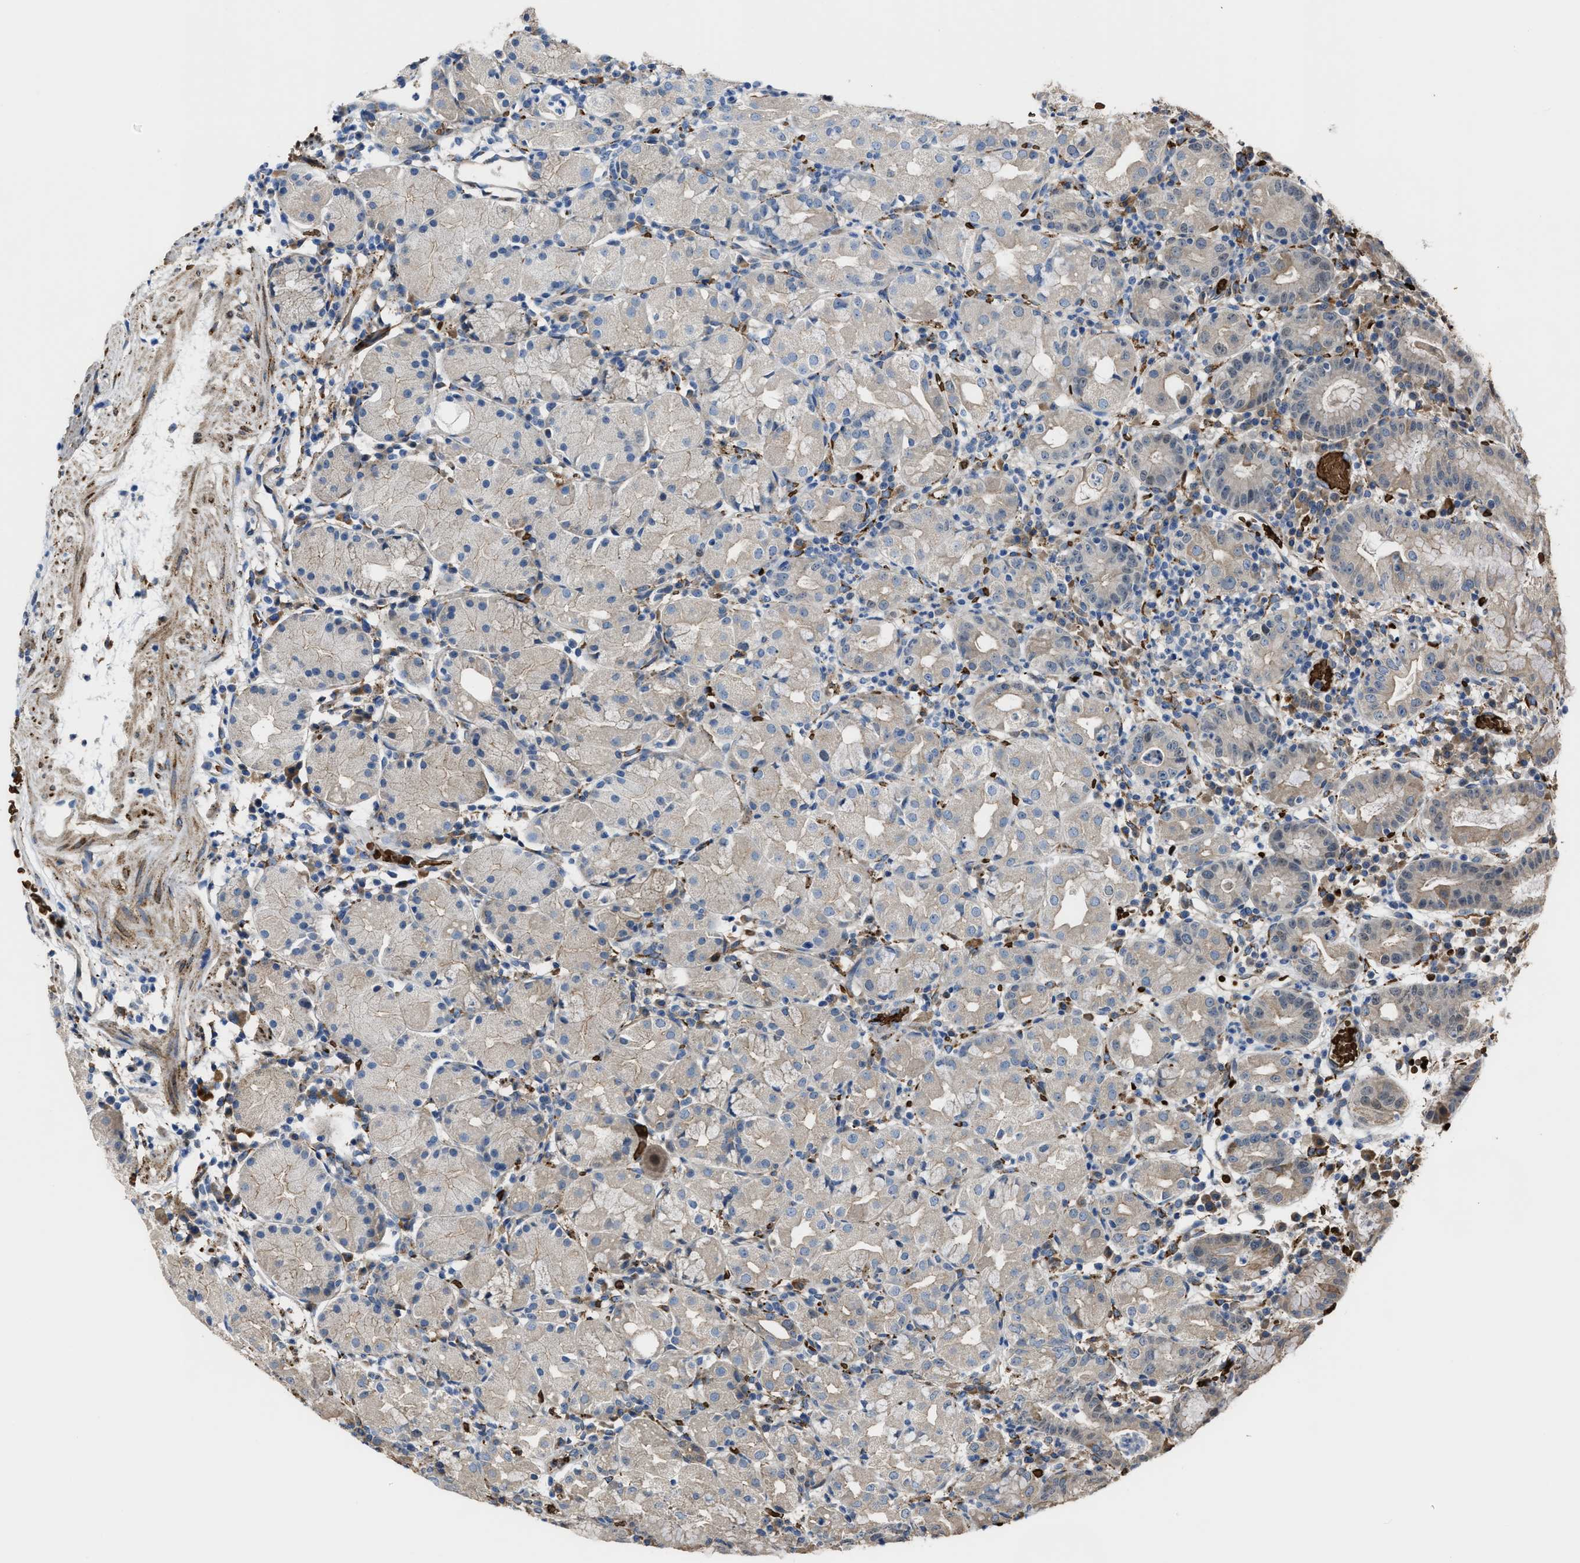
{"staining": {"intensity": "weak", "quantity": "<25%", "location": "cytoplasmic/membranous"}, "tissue": "stomach", "cell_type": "Glandular cells", "image_type": "normal", "snomed": [{"axis": "morphology", "description": "Normal tissue, NOS"}, {"axis": "topography", "description": "Stomach"}, {"axis": "topography", "description": "Stomach, lower"}], "caption": "This is an immunohistochemistry (IHC) micrograph of normal stomach. There is no expression in glandular cells.", "gene": "SELENOM", "patient": {"sex": "female", "age": 75}}